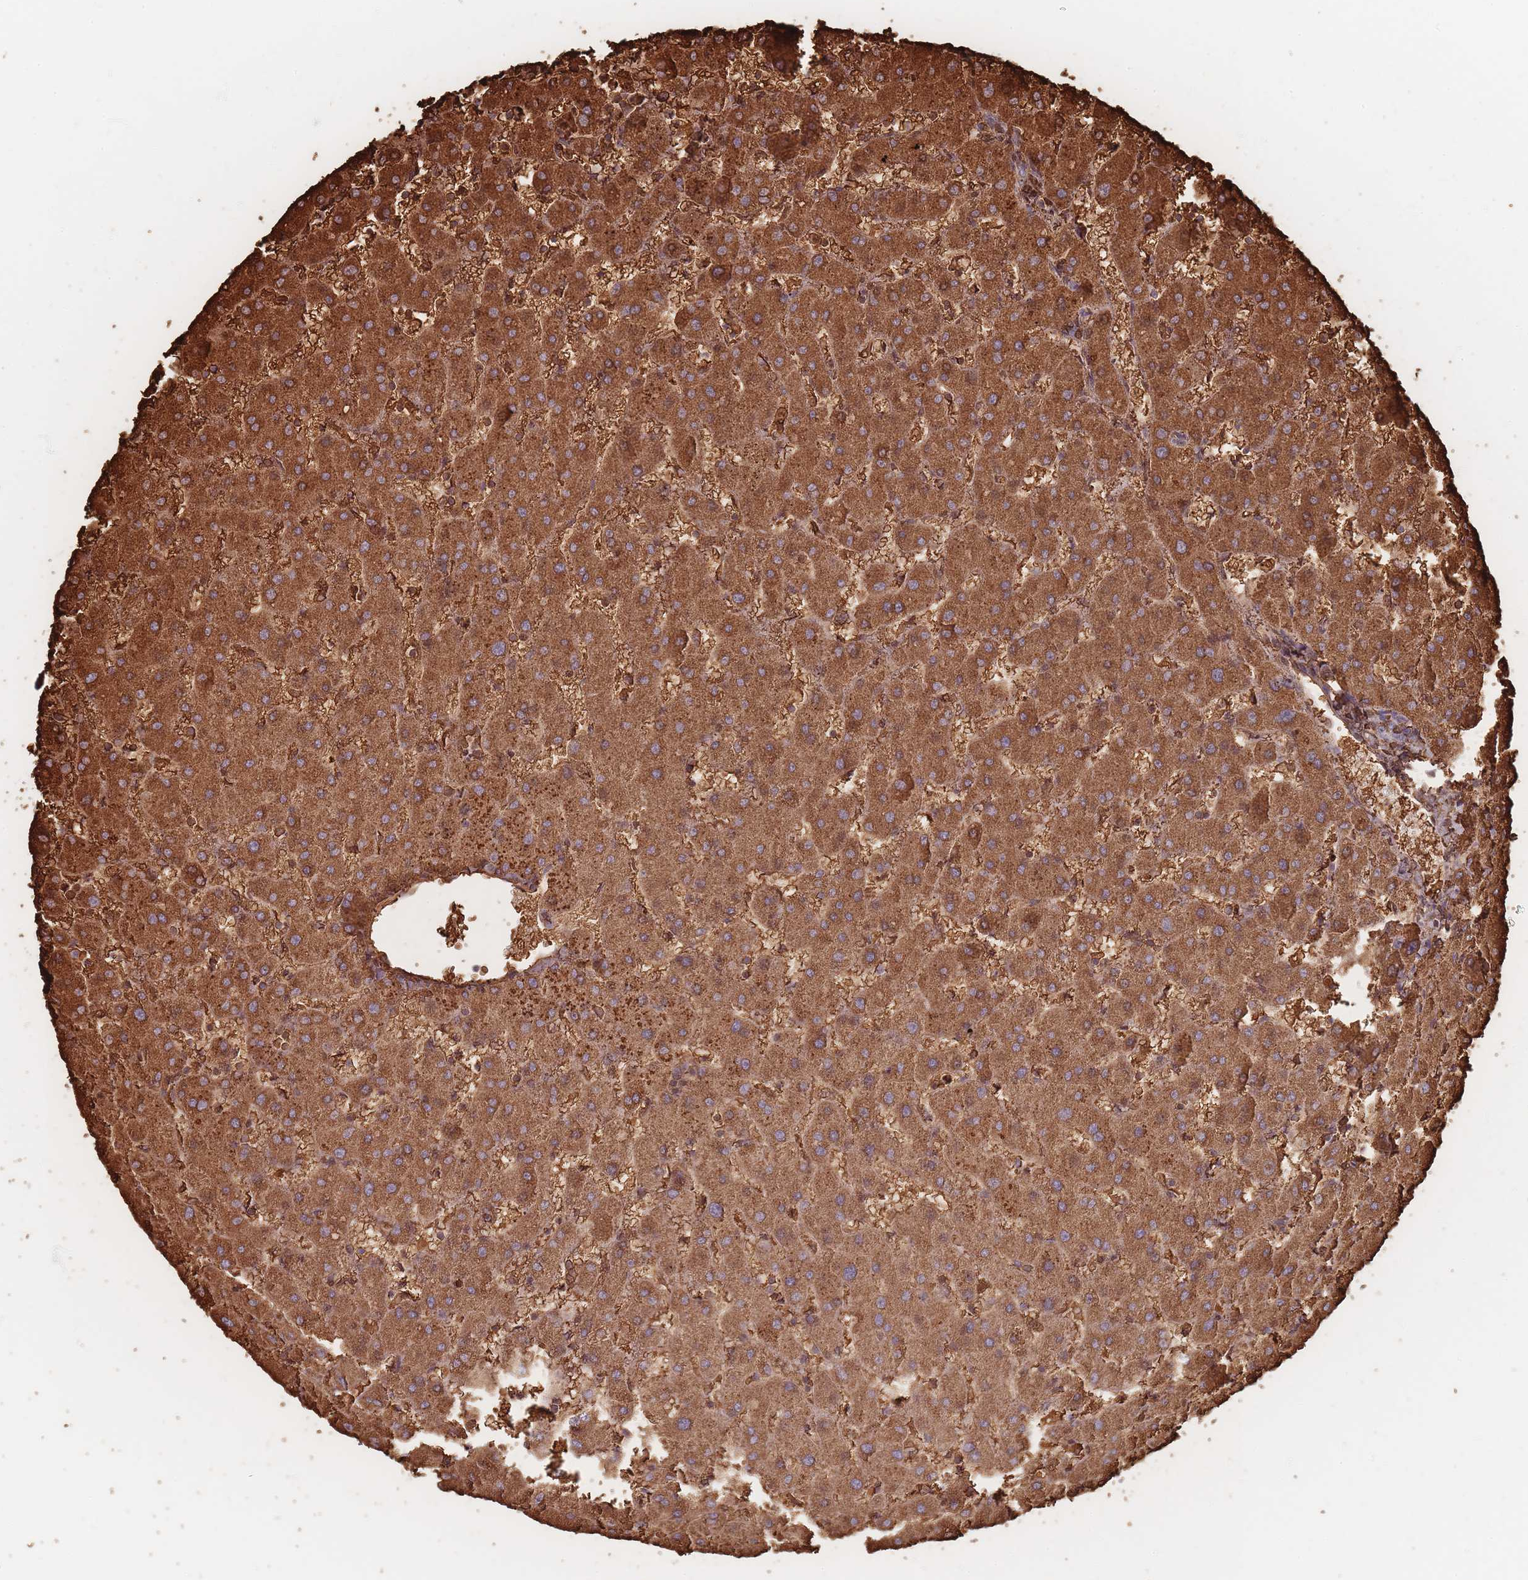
{"staining": {"intensity": "weak", "quantity": ">75%", "location": "cytoplasmic/membranous"}, "tissue": "liver", "cell_type": "Cholangiocytes", "image_type": "normal", "snomed": [{"axis": "morphology", "description": "Normal tissue, NOS"}, {"axis": "topography", "description": "Liver"}], "caption": "Protein staining by IHC demonstrates weak cytoplasmic/membranous expression in approximately >75% of cholangiocytes in benign liver. The staining is performed using DAB brown chromogen to label protein expression. The nuclei are counter-stained blue using hematoxylin.", "gene": "SLC2A6", "patient": {"sex": "female", "age": 63}}